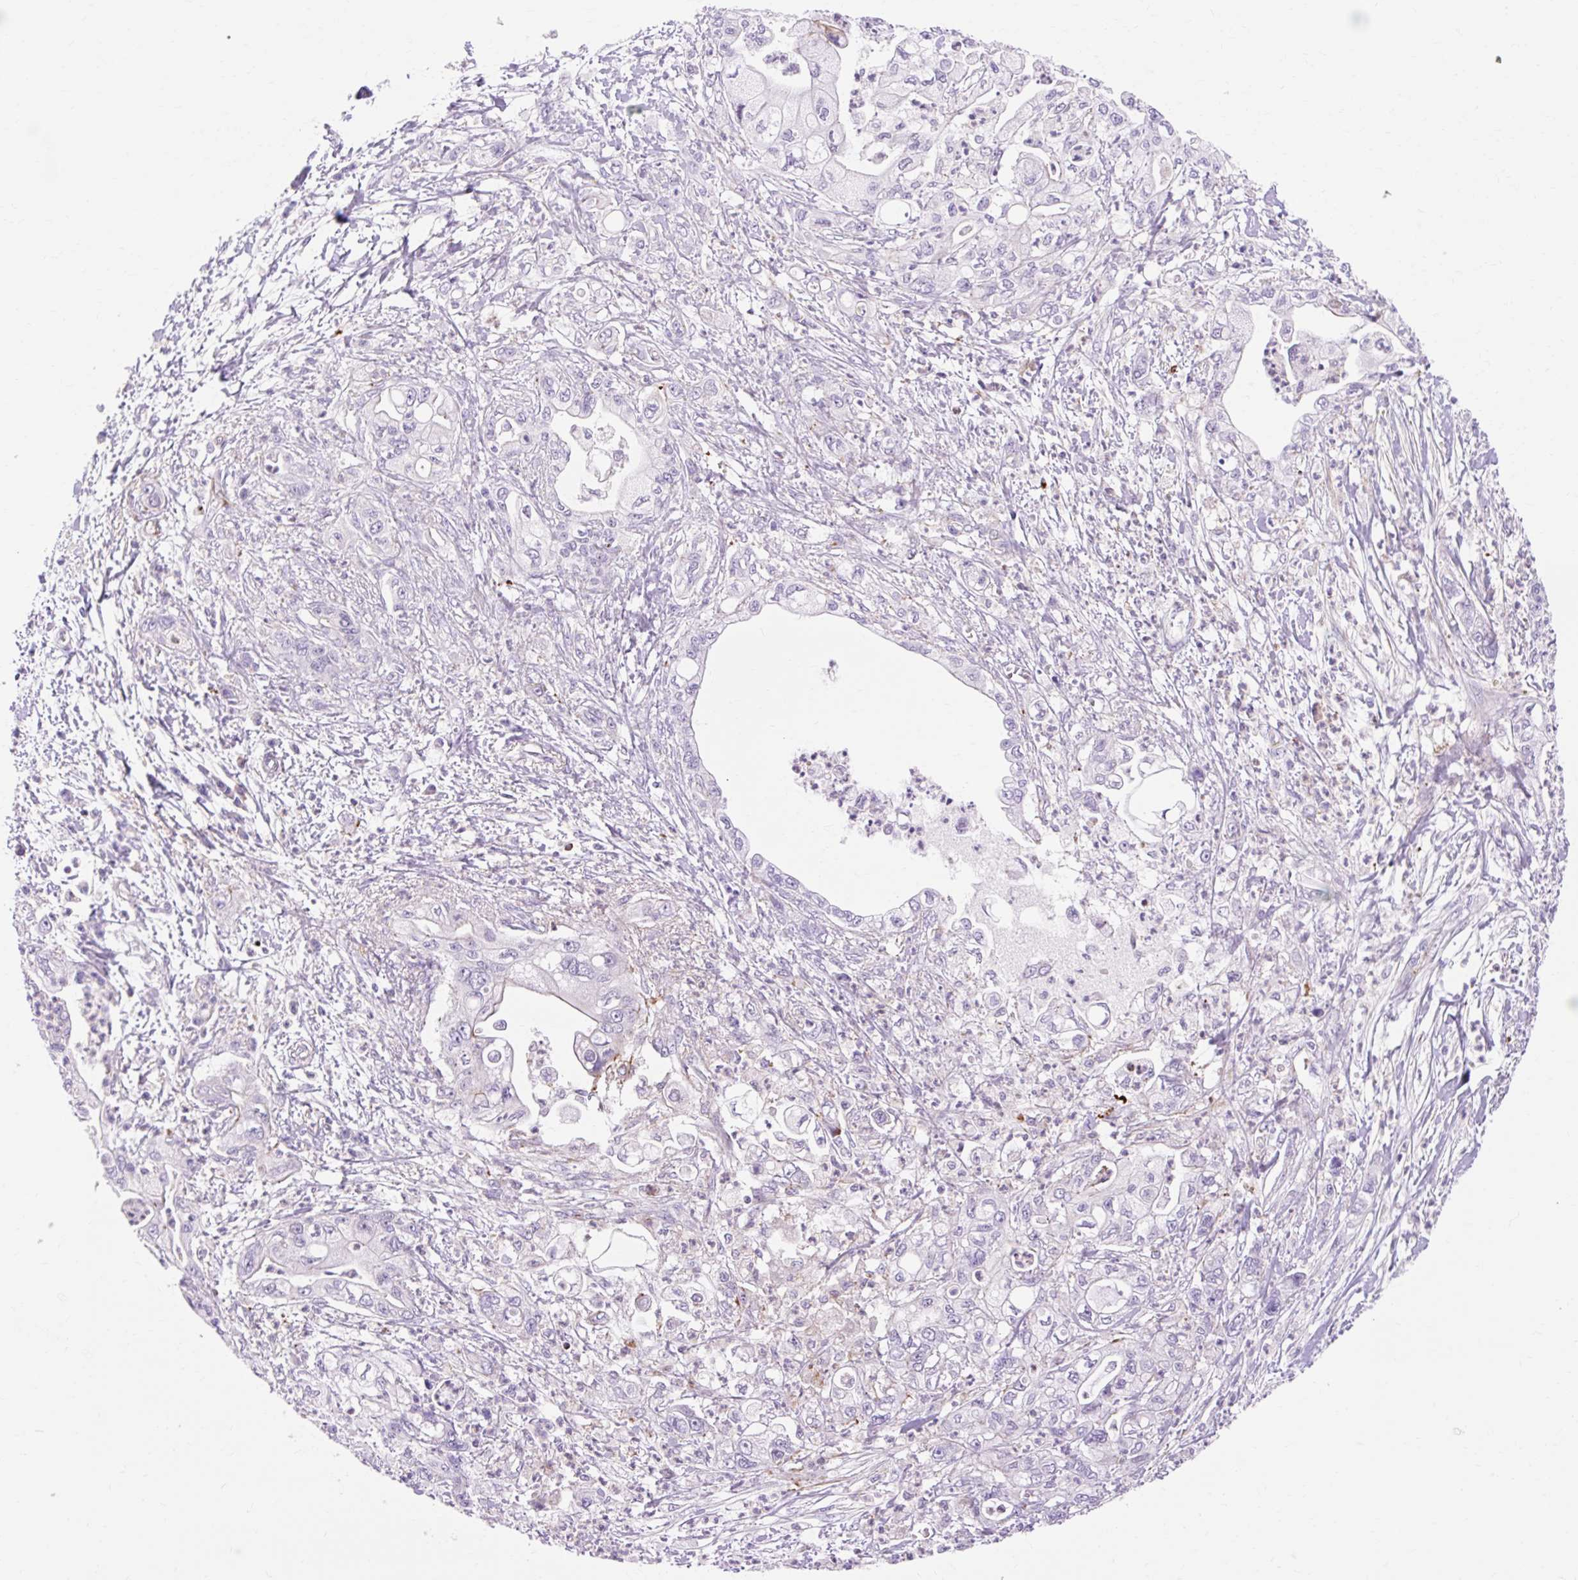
{"staining": {"intensity": "moderate", "quantity": "<25%", "location": "cytoplasmic/membranous"}, "tissue": "pancreatic cancer", "cell_type": "Tumor cells", "image_type": "cancer", "snomed": [{"axis": "morphology", "description": "Adenocarcinoma, NOS"}, {"axis": "topography", "description": "Pancreas"}], "caption": "Protein expression analysis of human pancreatic cancer (adenocarcinoma) reveals moderate cytoplasmic/membranous positivity in approximately <25% of tumor cells. (Stains: DAB (3,3'-diaminobenzidine) in brown, nuclei in blue, Microscopy: brightfield microscopy at high magnification).", "gene": "CORO7-PAM16", "patient": {"sex": "male", "age": 61}}